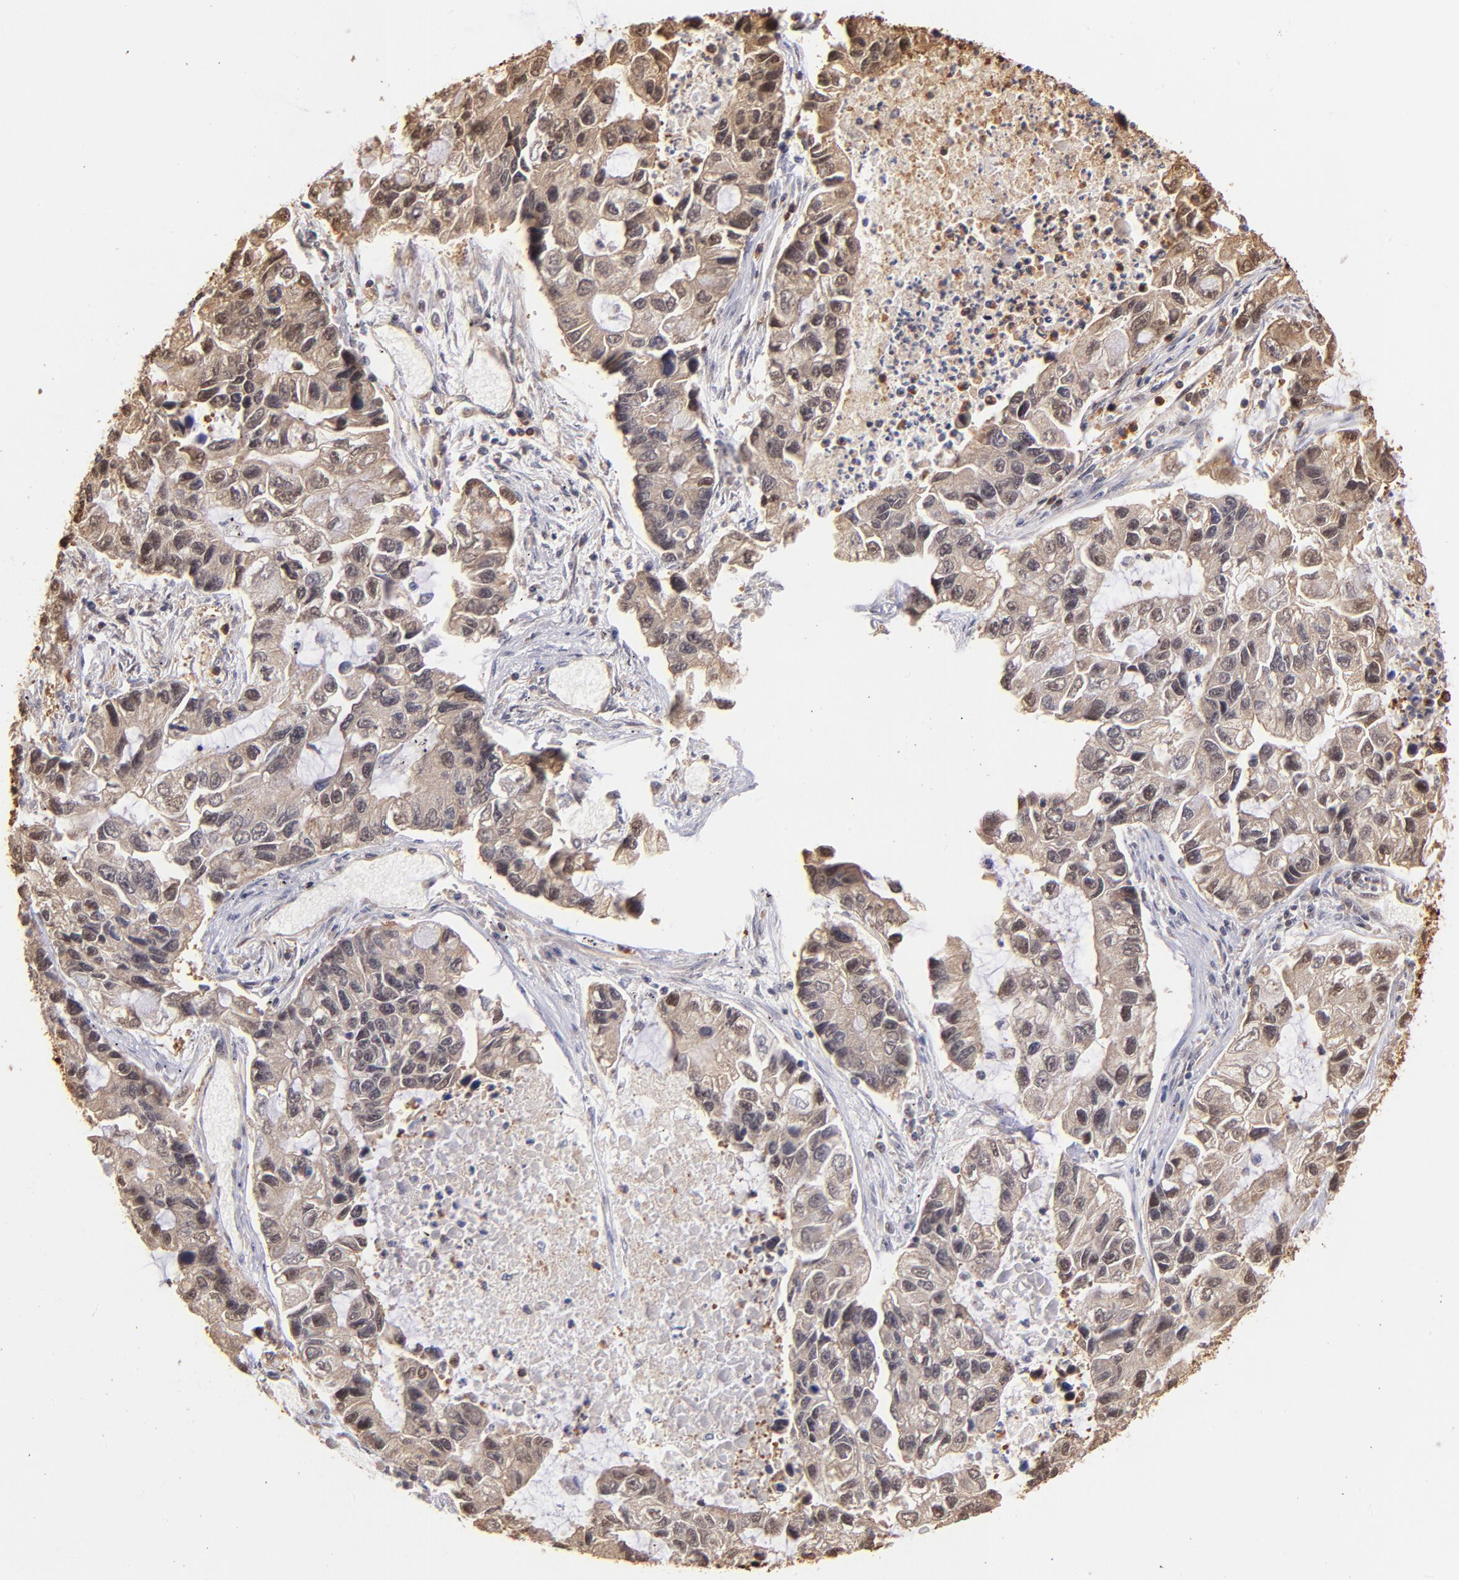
{"staining": {"intensity": "weak", "quantity": ">75%", "location": "cytoplasmic/membranous,nuclear"}, "tissue": "lung cancer", "cell_type": "Tumor cells", "image_type": "cancer", "snomed": [{"axis": "morphology", "description": "Adenocarcinoma, NOS"}, {"axis": "topography", "description": "Lung"}], "caption": "High-power microscopy captured an immunohistochemistry photomicrograph of lung cancer, revealing weak cytoplasmic/membranous and nuclear staining in approximately >75% of tumor cells. (DAB (3,3'-diaminobenzidine) = brown stain, brightfield microscopy at high magnification).", "gene": "YWHAB", "patient": {"sex": "female", "age": 51}}